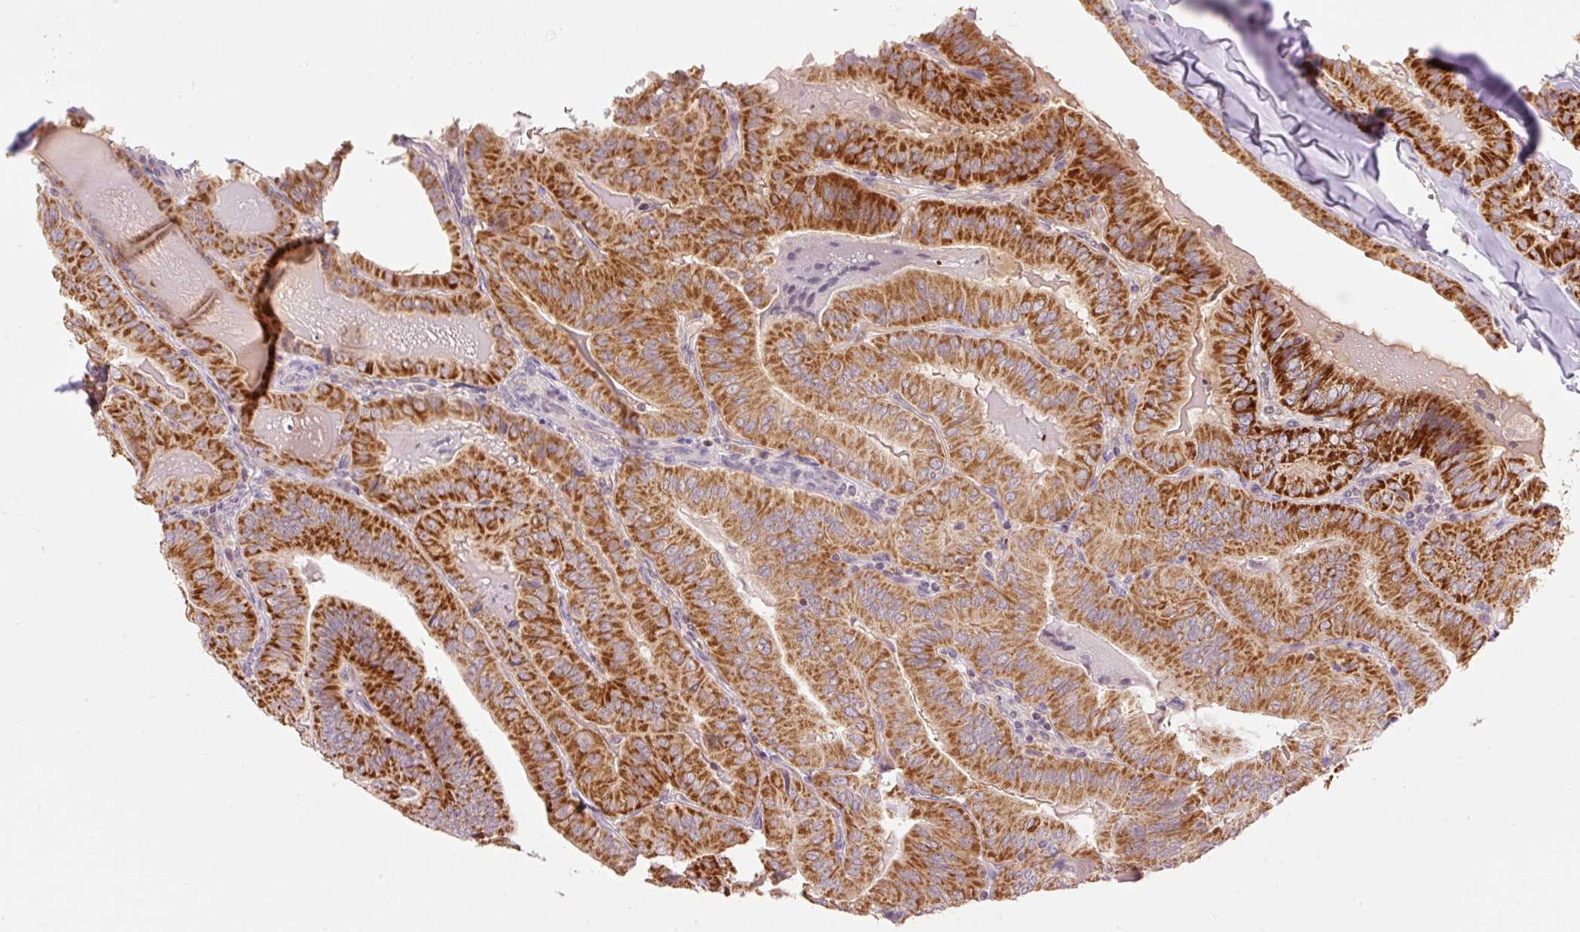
{"staining": {"intensity": "strong", "quantity": ">75%", "location": "cytoplasmic/membranous"}, "tissue": "thyroid cancer", "cell_type": "Tumor cells", "image_type": "cancer", "snomed": [{"axis": "morphology", "description": "Papillary adenocarcinoma, NOS"}, {"axis": "topography", "description": "Thyroid gland"}], "caption": "Papillary adenocarcinoma (thyroid) stained with immunohistochemistry (IHC) shows strong cytoplasmic/membranous staining in about >75% of tumor cells.", "gene": "ABHD11", "patient": {"sex": "female", "age": 68}}